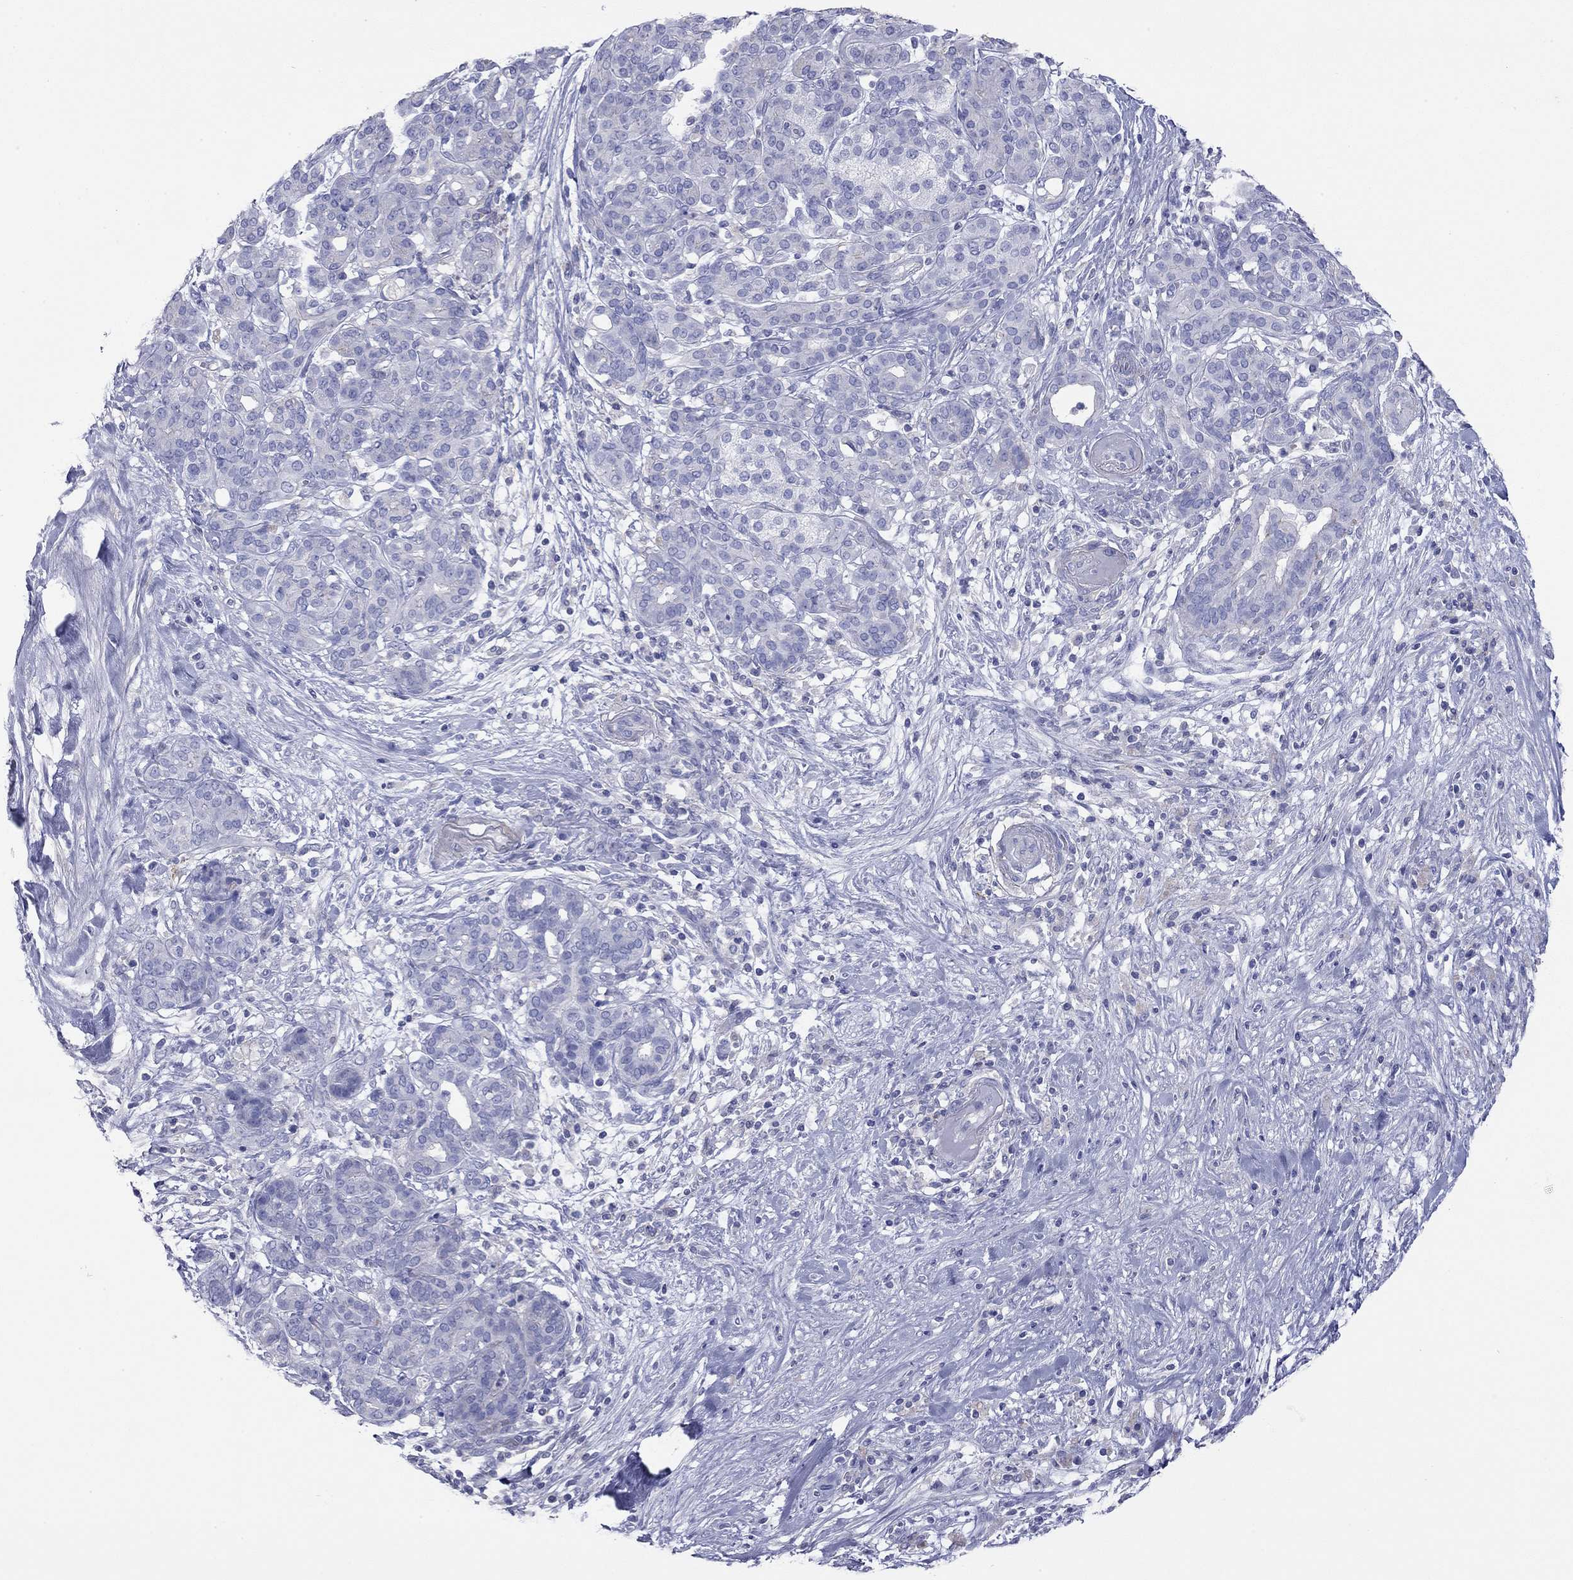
{"staining": {"intensity": "negative", "quantity": "none", "location": "none"}, "tissue": "pancreatic cancer", "cell_type": "Tumor cells", "image_type": "cancer", "snomed": [{"axis": "morphology", "description": "Adenocarcinoma, NOS"}, {"axis": "topography", "description": "Pancreas"}], "caption": "The immunohistochemistry (IHC) image has no significant positivity in tumor cells of adenocarcinoma (pancreatic) tissue. (DAB immunohistochemistry (IHC) visualized using brightfield microscopy, high magnification).", "gene": "ACTL7B", "patient": {"sex": "male", "age": 44}}